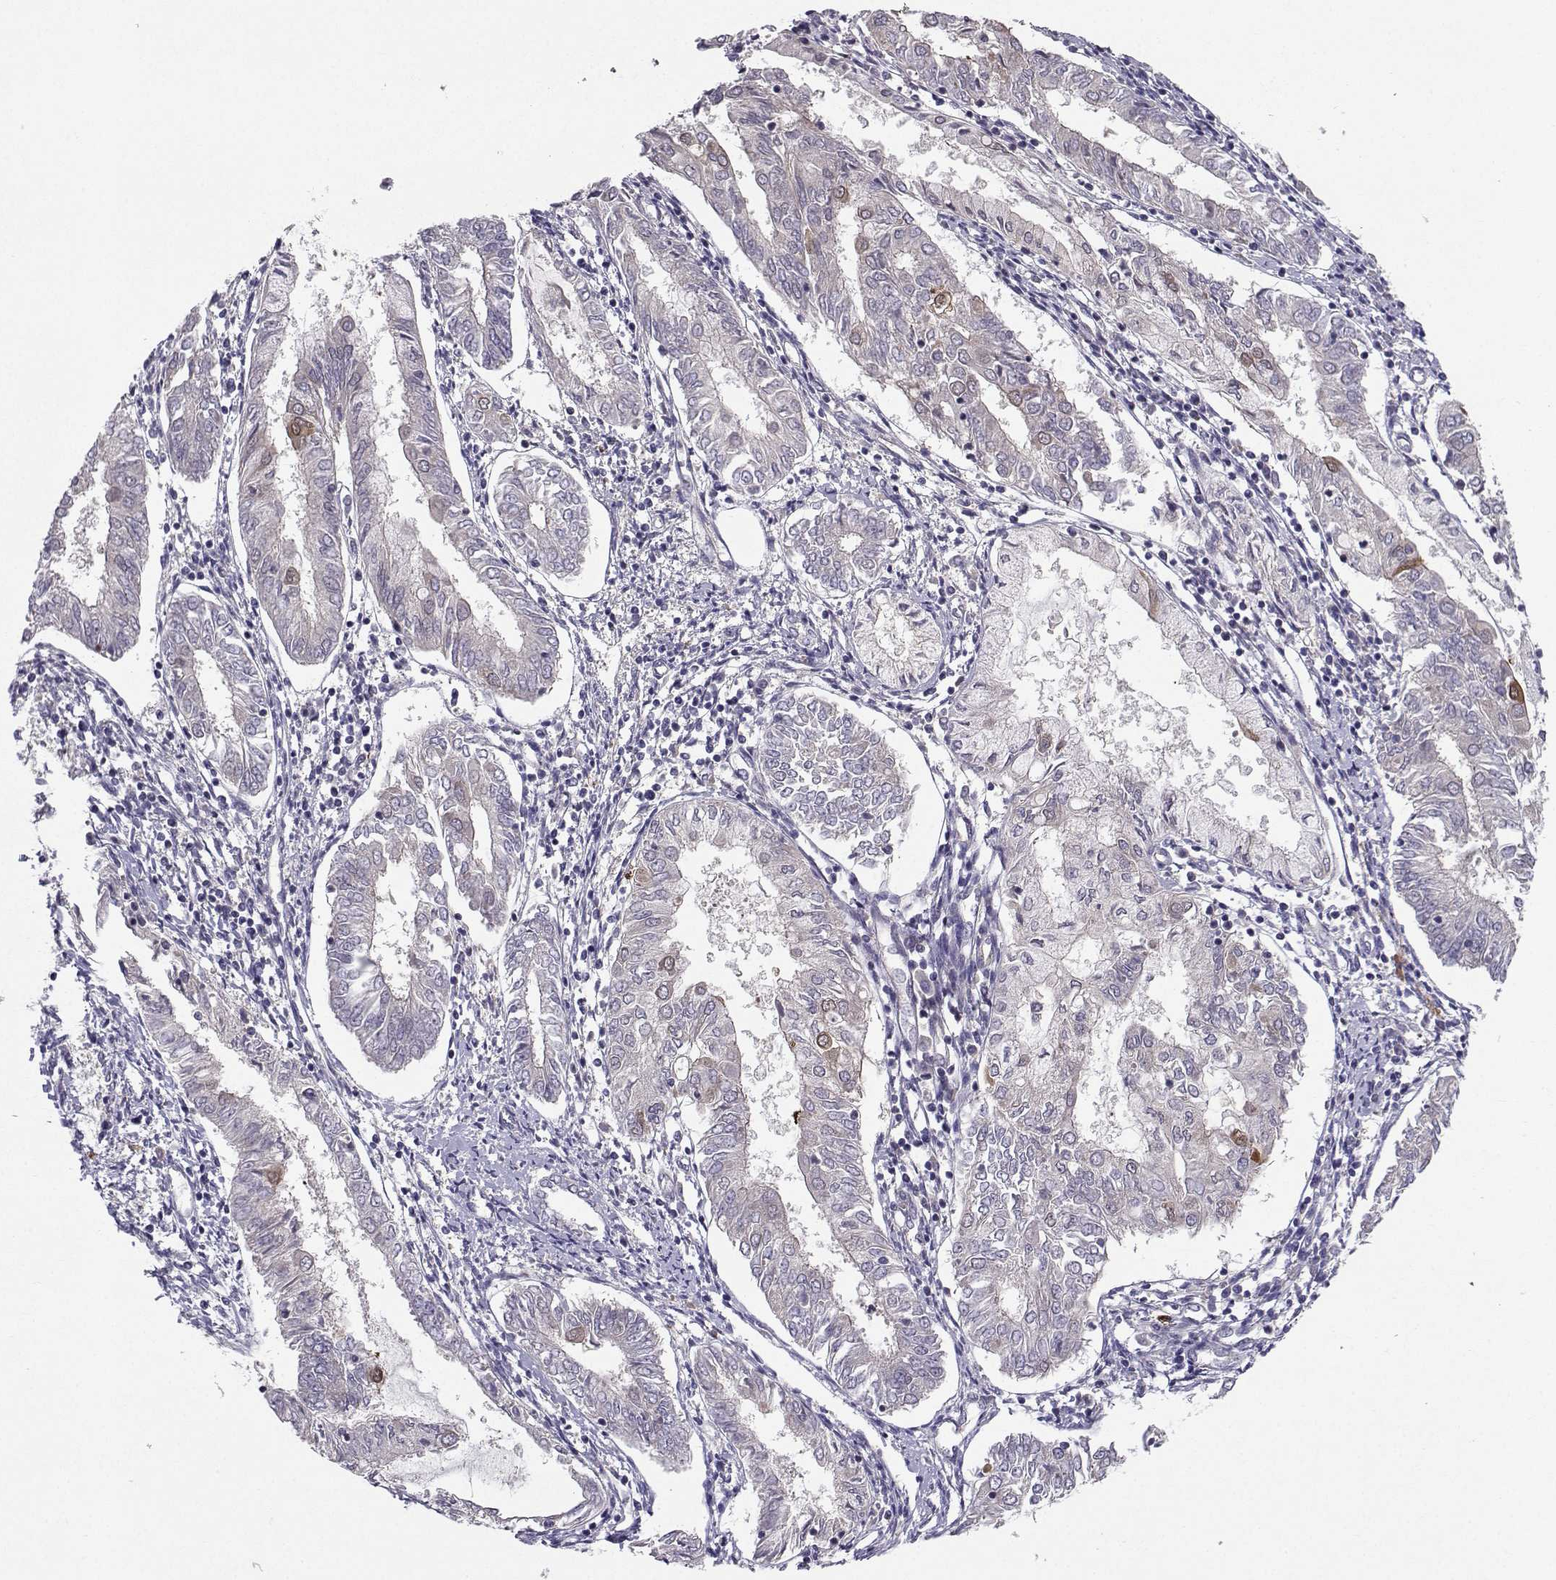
{"staining": {"intensity": "weak", "quantity": "<25%", "location": "cytoplasmic/membranous"}, "tissue": "endometrial cancer", "cell_type": "Tumor cells", "image_type": "cancer", "snomed": [{"axis": "morphology", "description": "Adenocarcinoma, NOS"}, {"axis": "topography", "description": "Endometrium"}], "caption": "Immunohistochemical staining of endometrial cancer (adenocarcinoma) reveals no significant expression in tumor cells.", "gene": "STXBP5", "patient": {"sex": "female", "age": 68}}